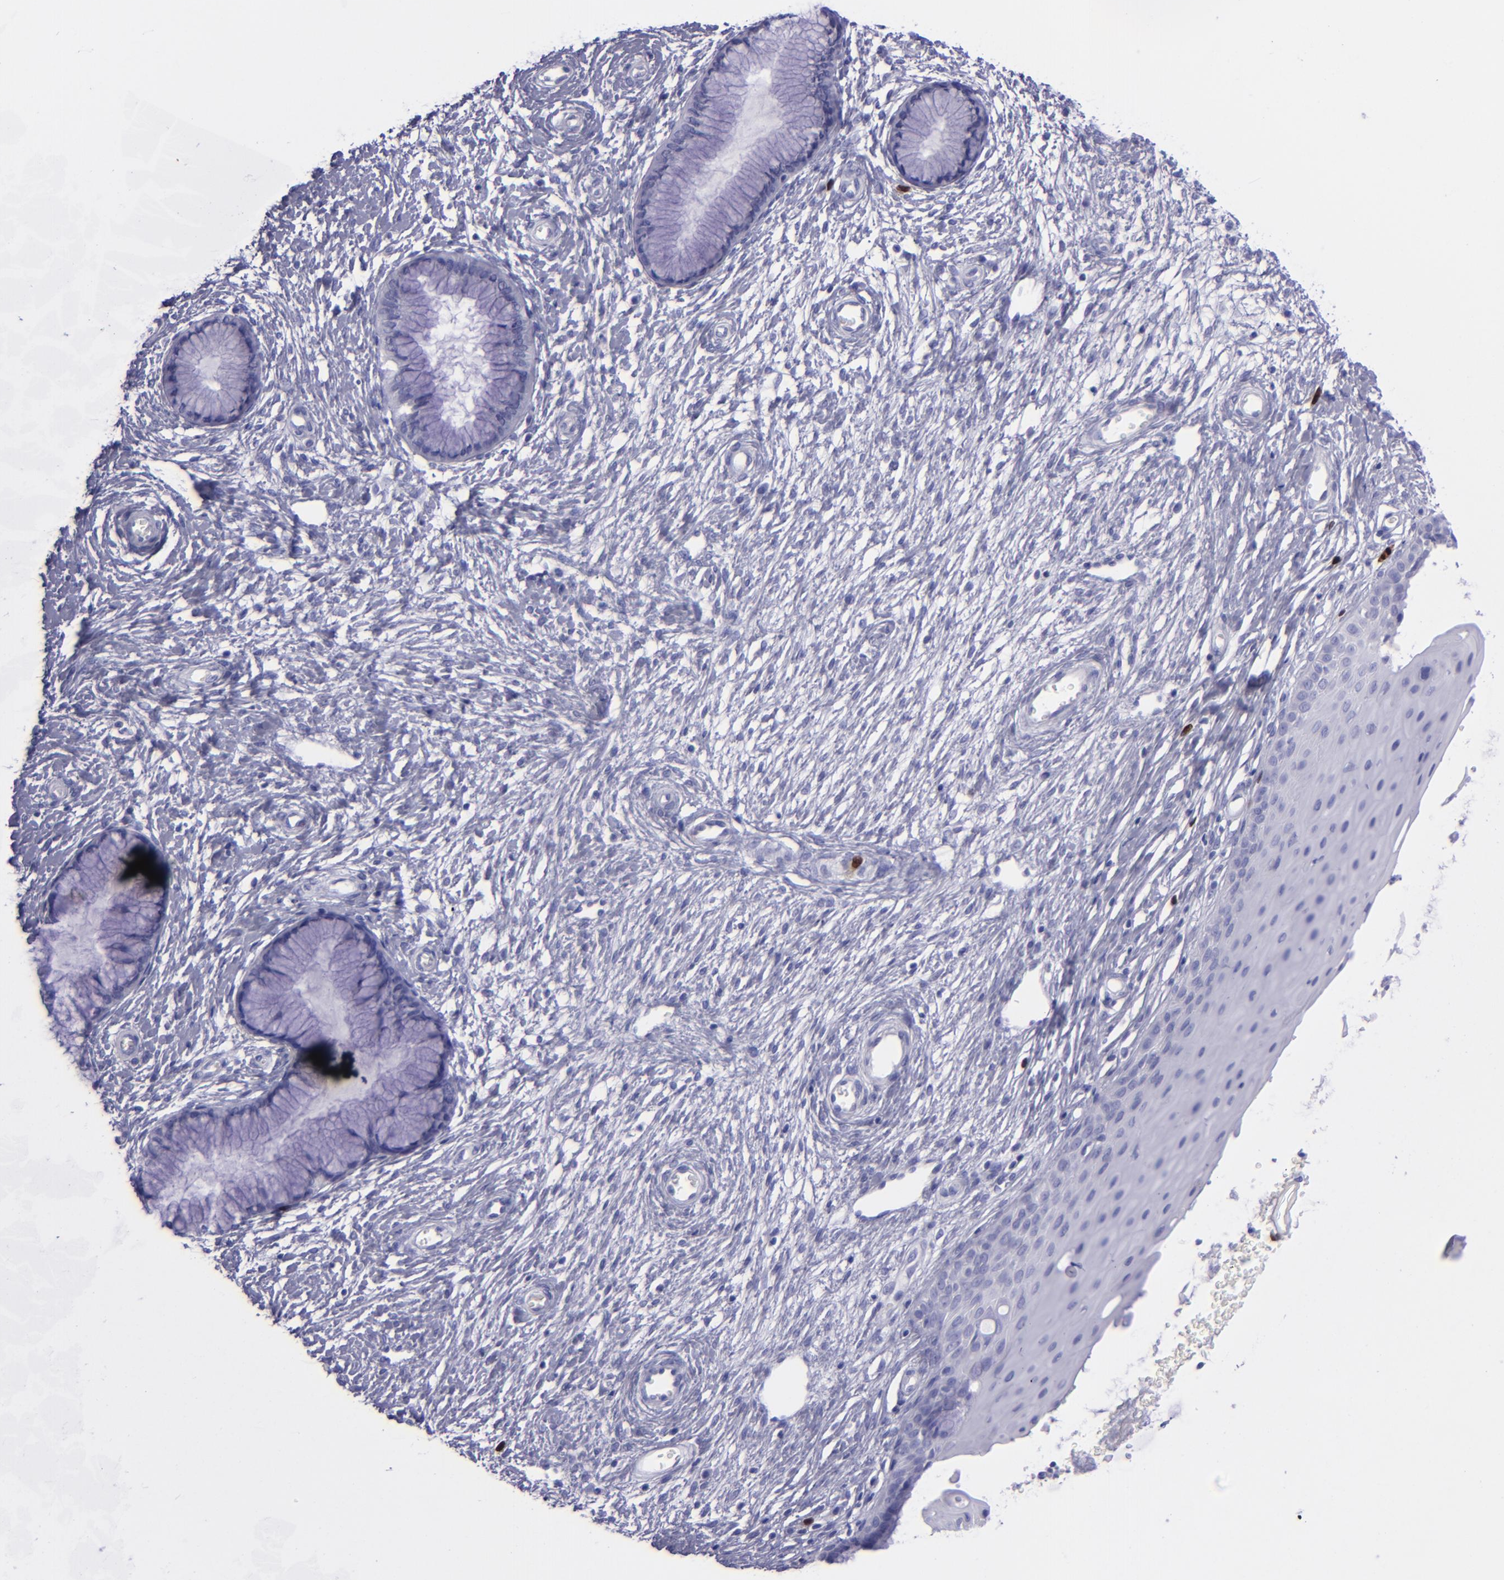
{"staining": {"intensity": "strong", "quantity": "<25%", "location": "nuclear"}, "tissue": "cervix", "cell_type": "Glandular cells", "image_type": "normal", "snomed": [{"axis": "morphology", "description": "Normal tissue, NOS"}, {"axis": "topography", "description": "Cervix"}], "caption": "Unremarkable cervix reveals strong nuclear expression in approximately <25% of glandular cells The staining was performed using DAB (3,3'-diaminobenzidine) to visualize the protein expression in brown, while the nuclei were stained in blue with hematoxylin (Magnification: 20x)..", "gene": "TOP2A", "patient": {"sex": "female", "age": 55}}